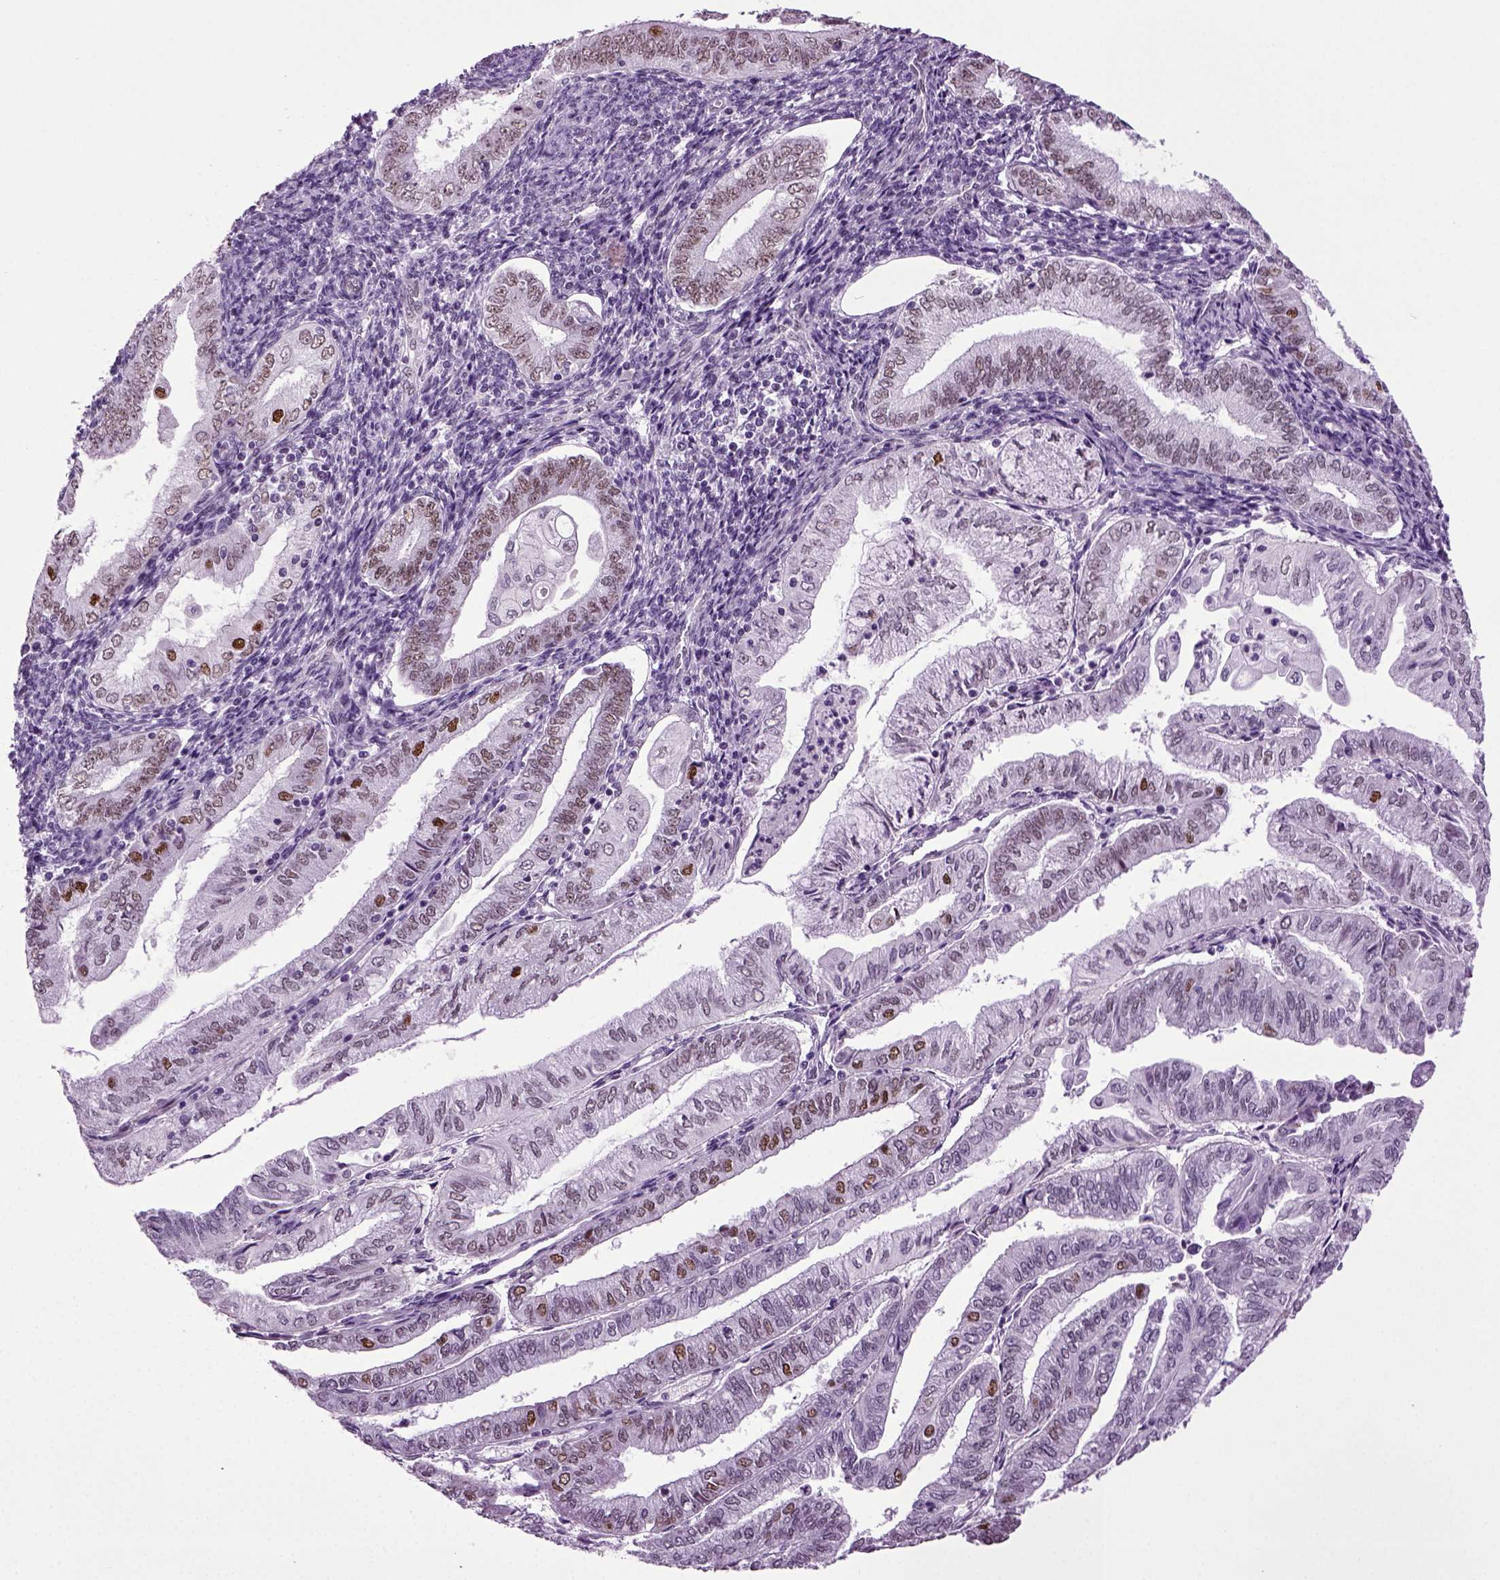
{"staining": {"intensity": "moderate", "quantity": "<25%", "location": "nuclear"}, "tissue": "endometrial cancer", "cell_type": "Tumor cells", "image_type": "cancer", "snomed": [{"axis": "morphology", "description": "Adenocarcinoma, NOS"}, {"axis": "topography", "description": "Endometrium"}], "caption": "Brown immunohistochemical staining in human endometrial adenocarcinoma reveals moderate nuclear staining in about <25% of tumor cells.", "gene": "RFX3", "patient": {"sex": "female", "age": 55}}